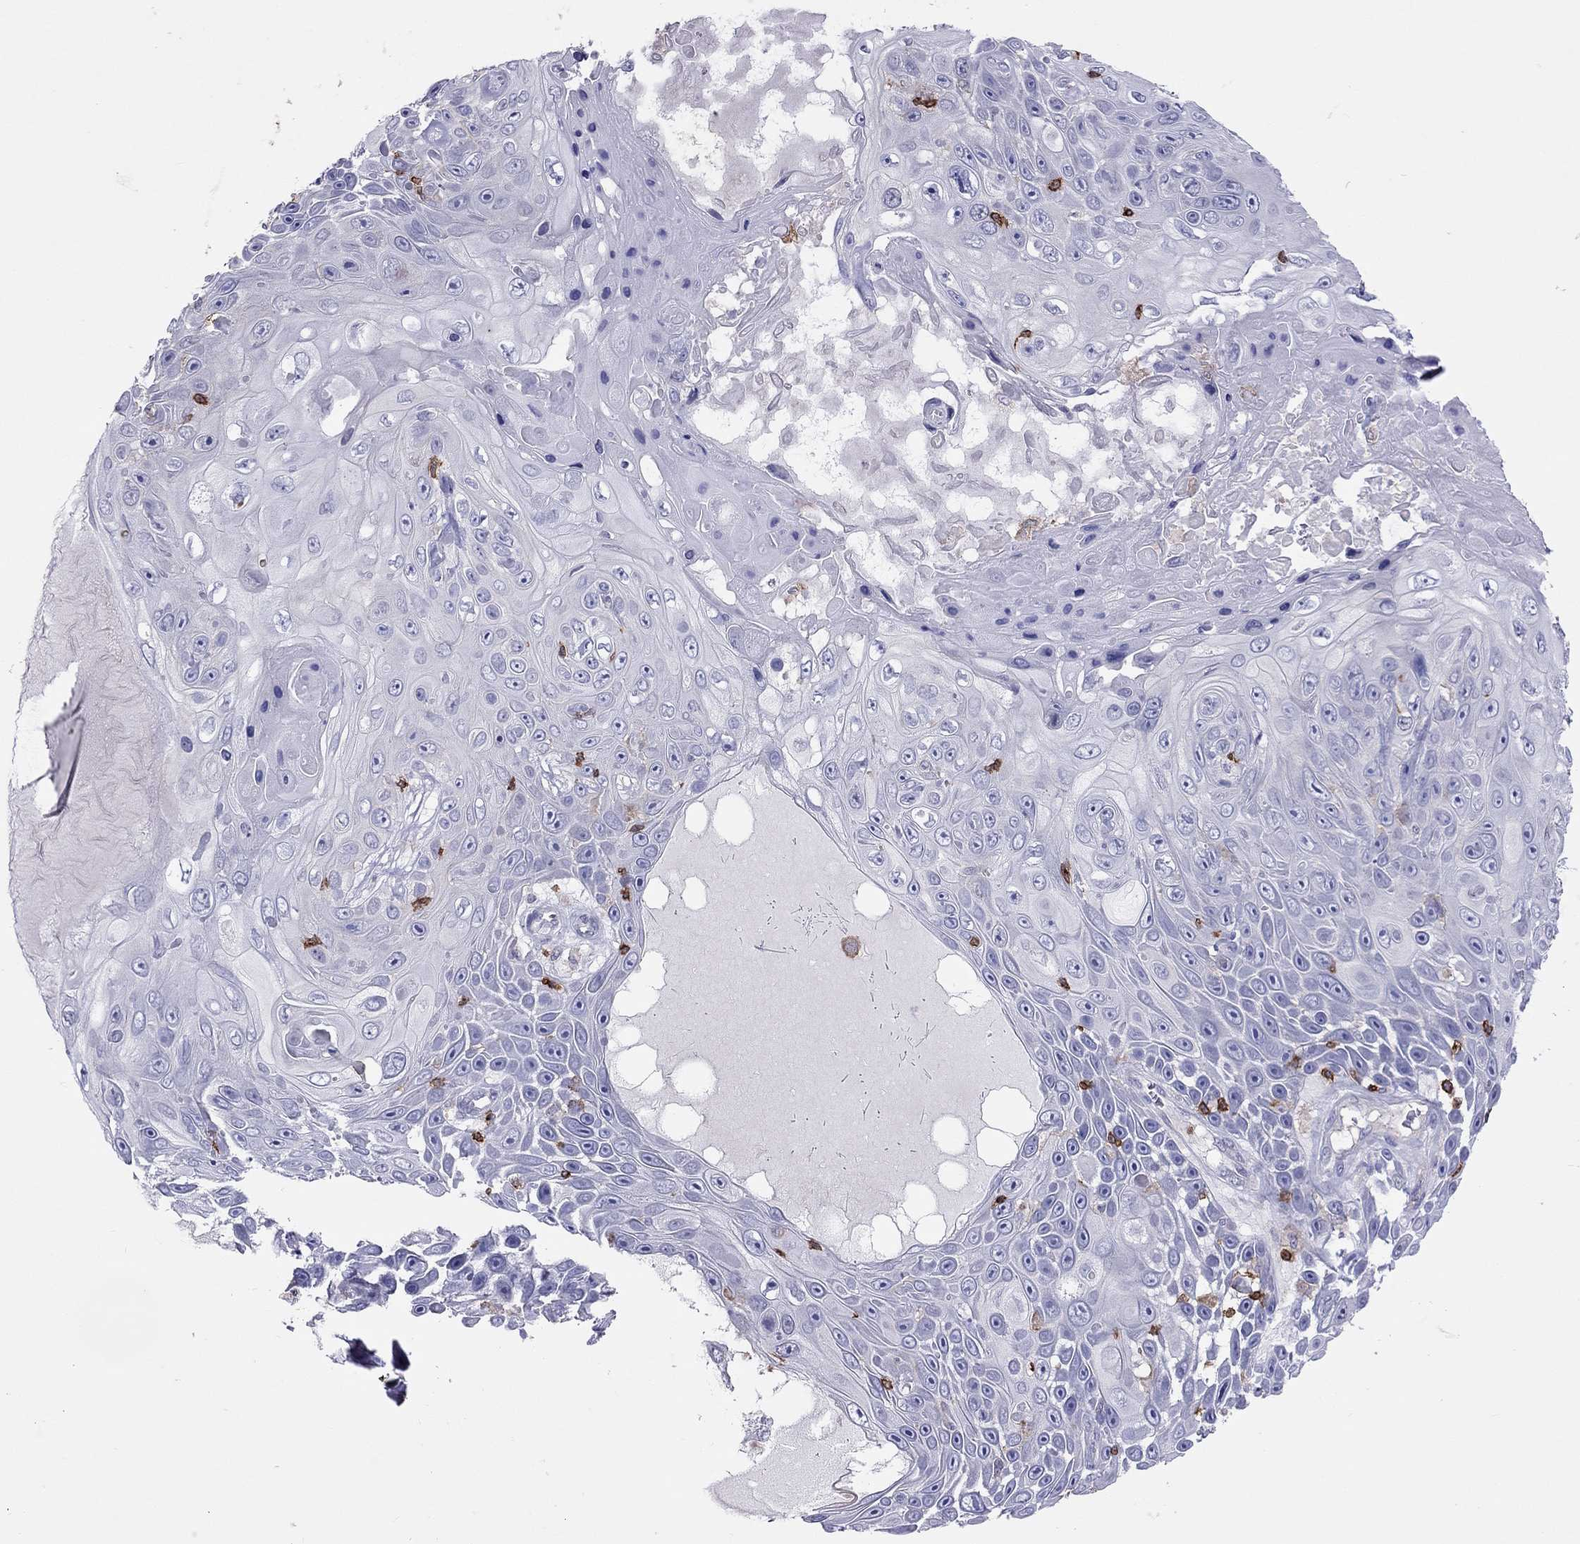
{"staining": {"intensity": "negative", "quantity": "none", "location": "none"}, "tissue": "skin cancer", "cell_type": "Tumor cells", "image_type": "cancer", "snomed": [{"axis": "morphology", "description": "Squamous cell carcinoma, NOS"}, {"axis": "topography", "description": "Skin"}], "caption": "DAB immunohistochemical staining of human squamous cell carcinoma (skin) exhibits no significant positivity in tumor cells. The staining was performed using DAB to visualize the protein expression in brown, while the nuclei were stained in blue with hematoxylin (Magnification: 20x).", "gene": "MND1", "patient": {"sex": "male", "age": 82}}